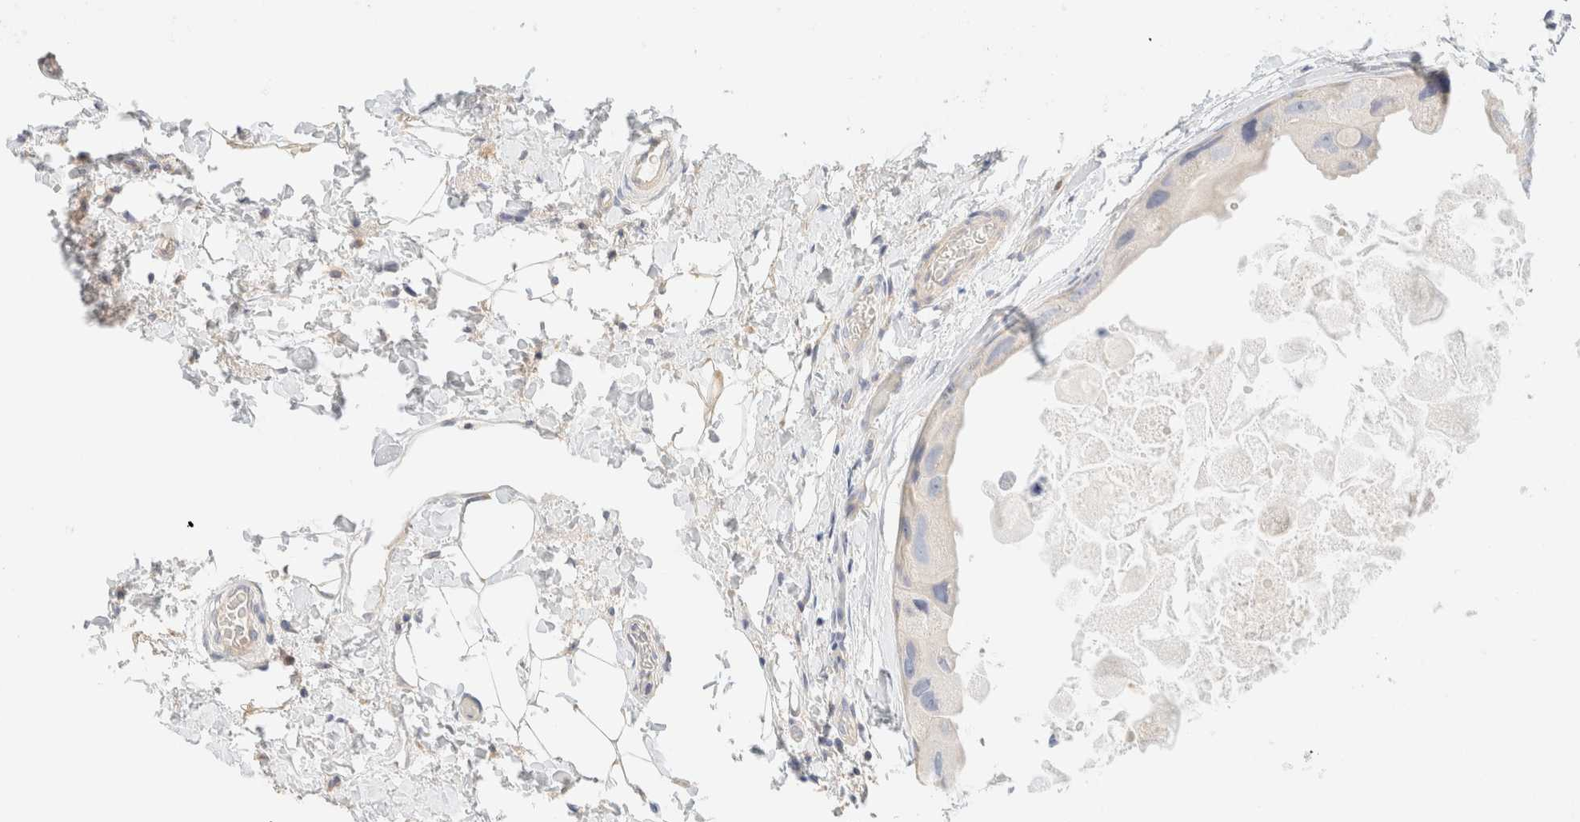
{"staining": {"intensity": "negative", "quantity": "none", "location": "none"}, "tissue": "breast cancer", "cell_type": "Tumor cells", "image_type": "cancer", "snomed": [{"axis": "morphology", "description": "Duct carcinoma"}, {"axis": "topography", "description": "Breast"}], "caption": "The immunohistochemistry (IHC) micrograph has no significant positivity in tumor cells of intraductal carcinoma (breast) tissue.", "gene": "SARM1", "patient": {"sex": "female", "age": 62}}